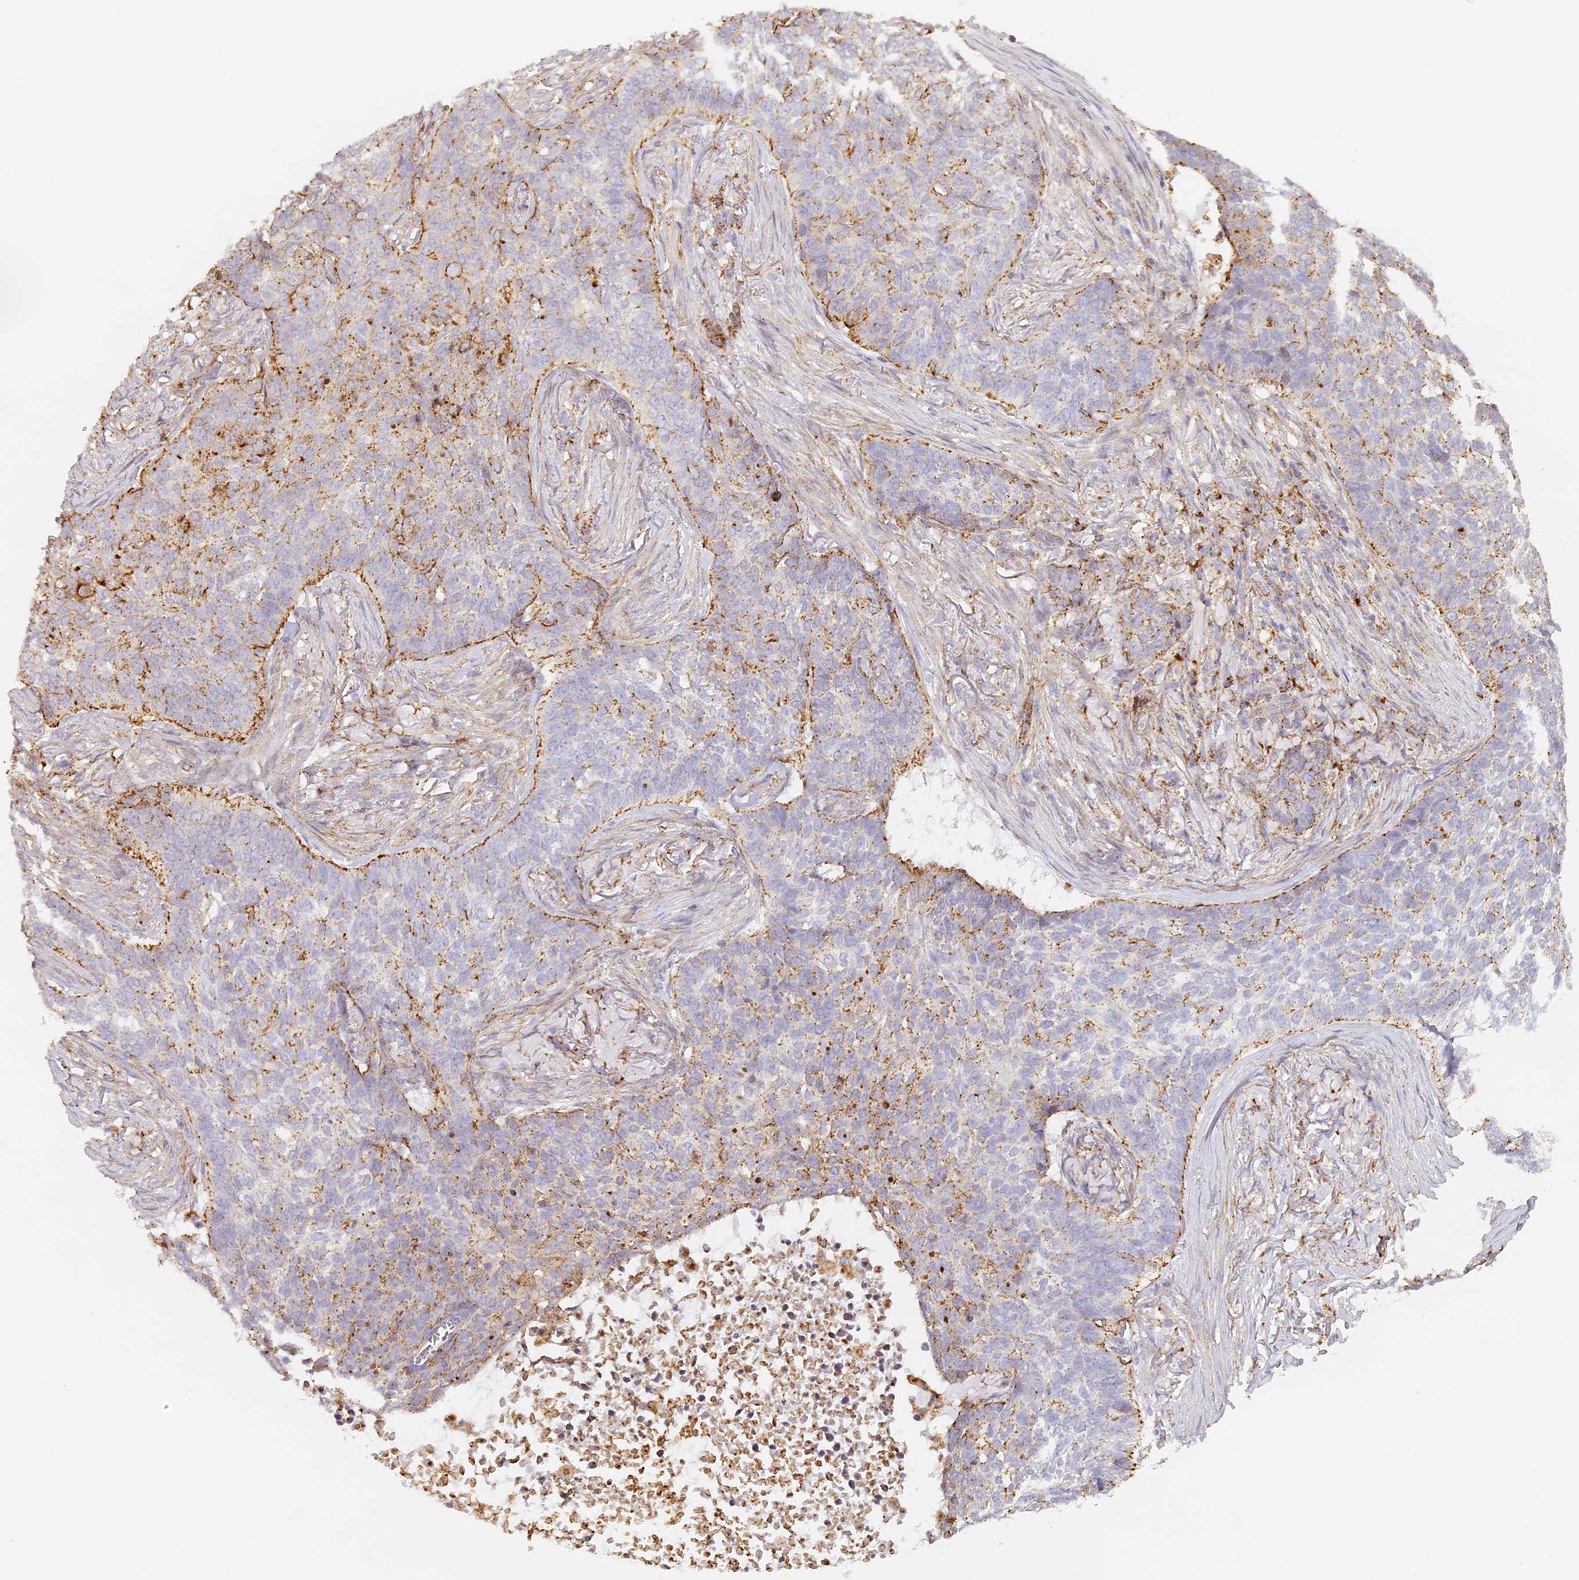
{"staining": {"intensity": "moderate", "quantity": "25%-75%", "location": "cytoplasmic/membranous"}, "tissue": "skin cancer", "cell_type": "Tumor cells", "image_type": "cancer", "snomed": [{"axis": "morphology", "description": "Basal cell carcinoma"}, {"axis": "topography", "description": "Skin"}], "caption": "Brown immunohistochemical staining in human skin cancer reveals moderate cytoplasmic/membranous positivity in about 25%-75% of tumor cells.", "gene": "LAMP2", "patient": {"sex": "male", "age": 85}}